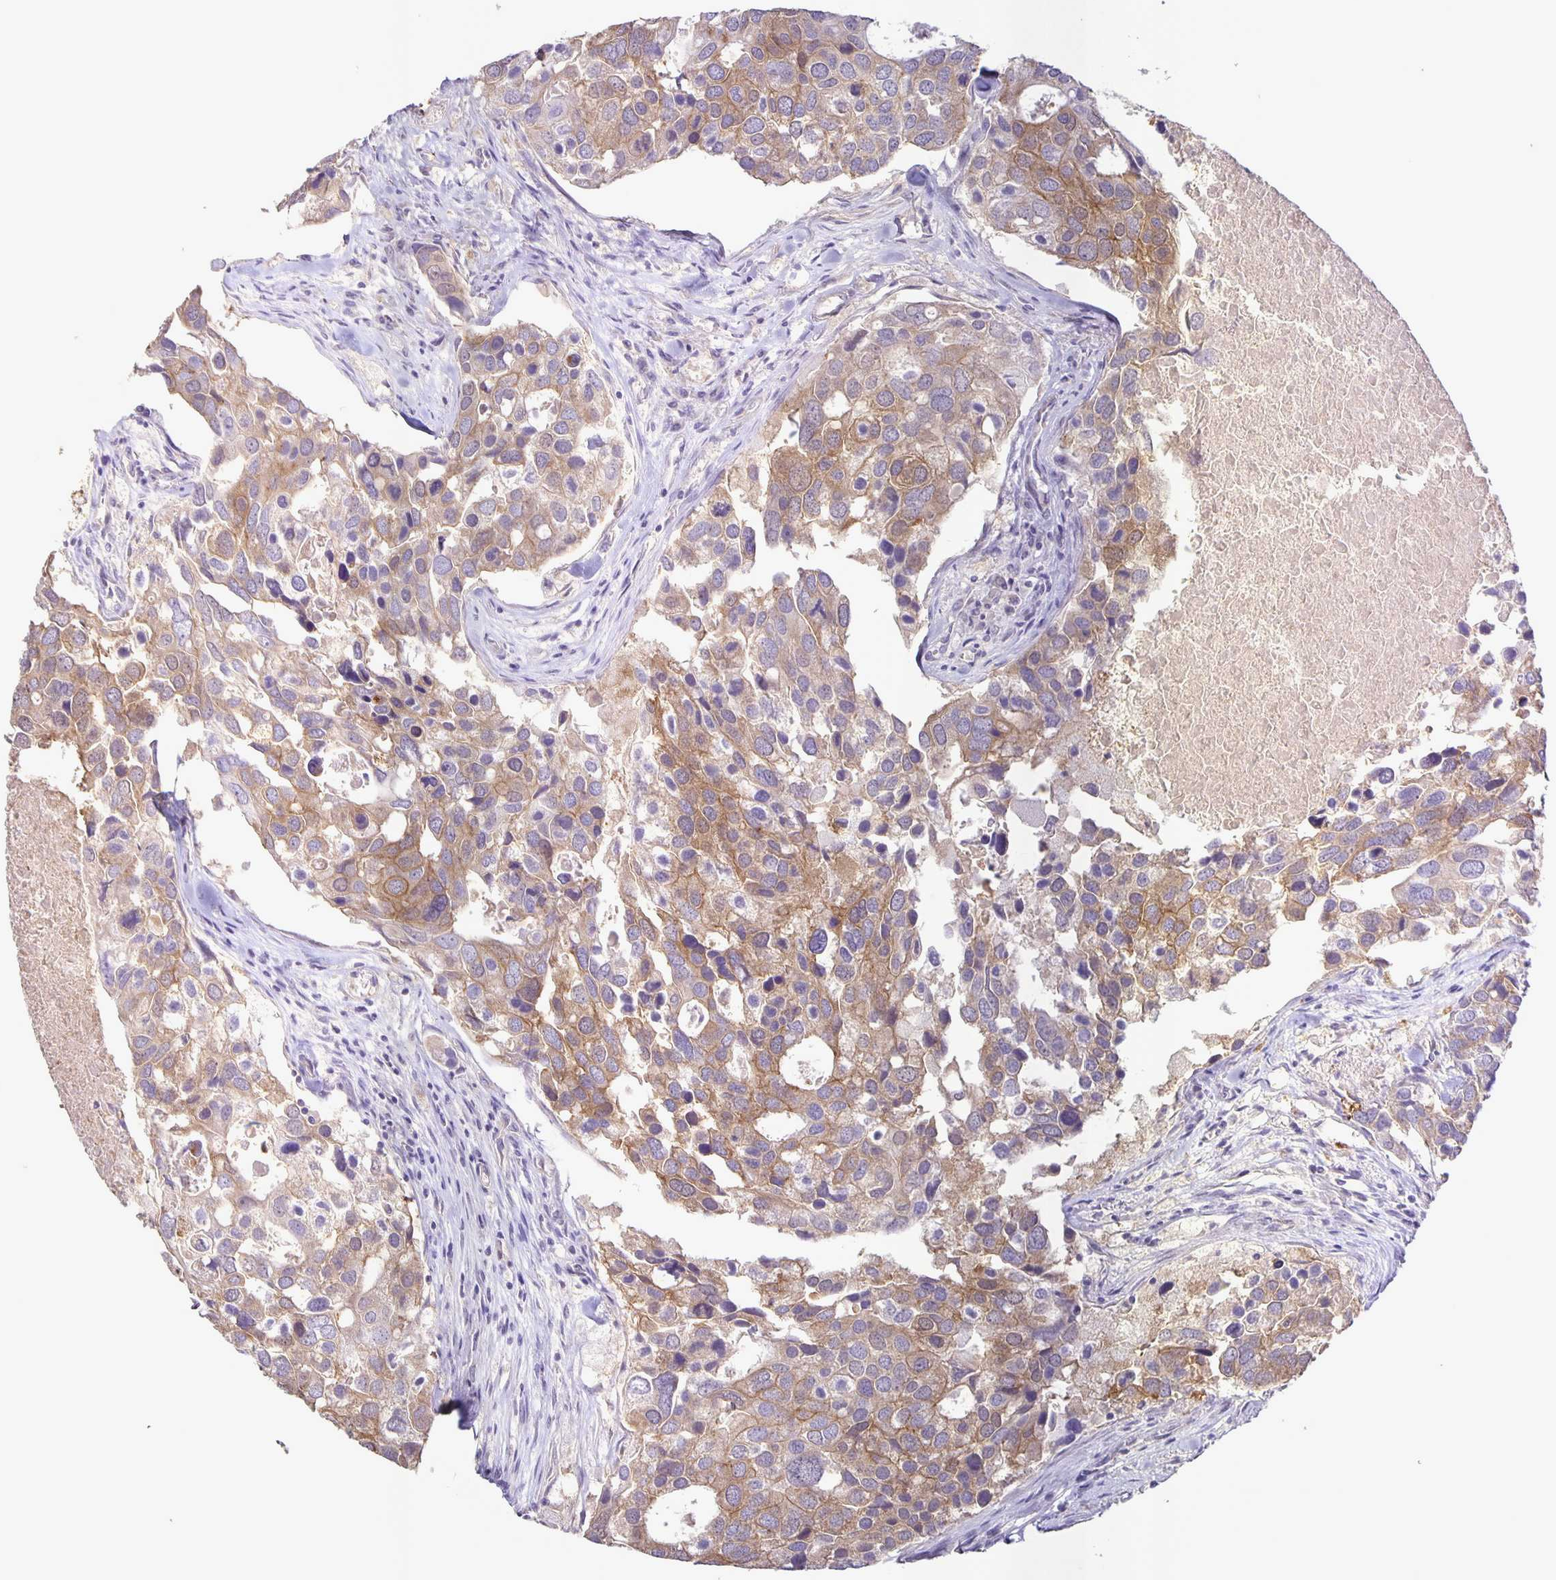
{"staining": {"intensity": "moderate", "quantity": ">75%", "location": "cytoplasmic/membranous"}, "tissue": "breast cancer", "cell_type": "Tumor cells", "image_type": "cancer", "snomed": [{"axis": "morphology", "description": "Duct carcinoma"}, {"axis": "topography", "description": "Breast"}], "caption": "Immunohistochemical staining of invasive ductal carcinoma (breast) exhibits medium levels of moderate cytoplasmic/membranous protein staining in approximately >75% of tumor cells.", "gene": "SRCIN1", "patient": {"sex": "female", "age": 83}}